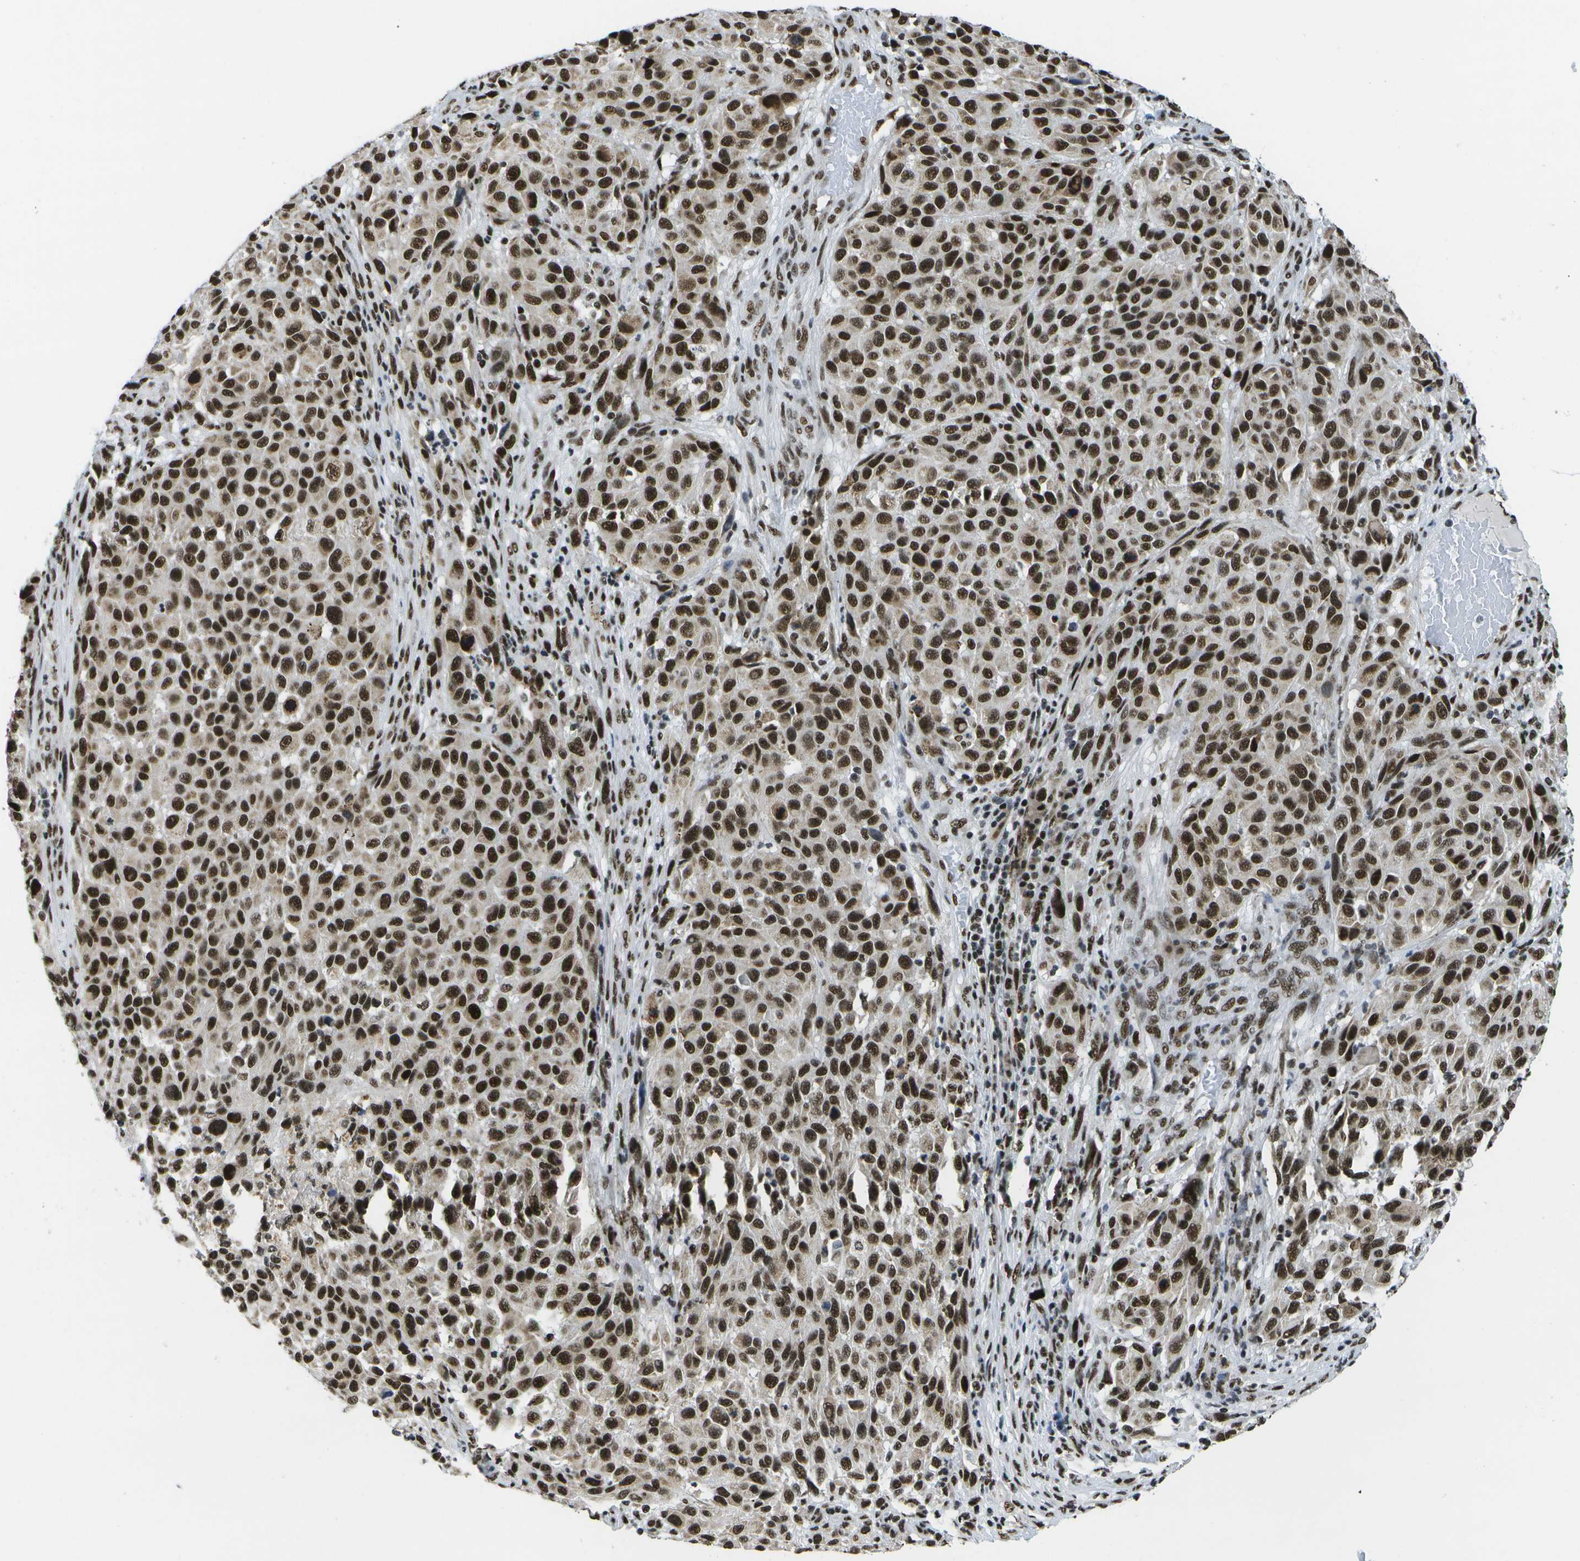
{"staining": {"intensity": "strong", "quantity": ">75%", "location": "nuclear"}, "tissue": "melanoma", "cell_type": "Tumor cells", "image_type": "cancer", "snomed": [{"axis": "morphology", "description": "Malignant melanoma, Metastatic site"}, {"axis": "topography", "description": "Lymph node"}], "caption": "About >75% of tumor cells in melanoma show strong nuclear protein positivity as visualized by brown immunohistochemical staining.", "gene": "NSRP1", "patient": {"sex": "male", "age": 61}}